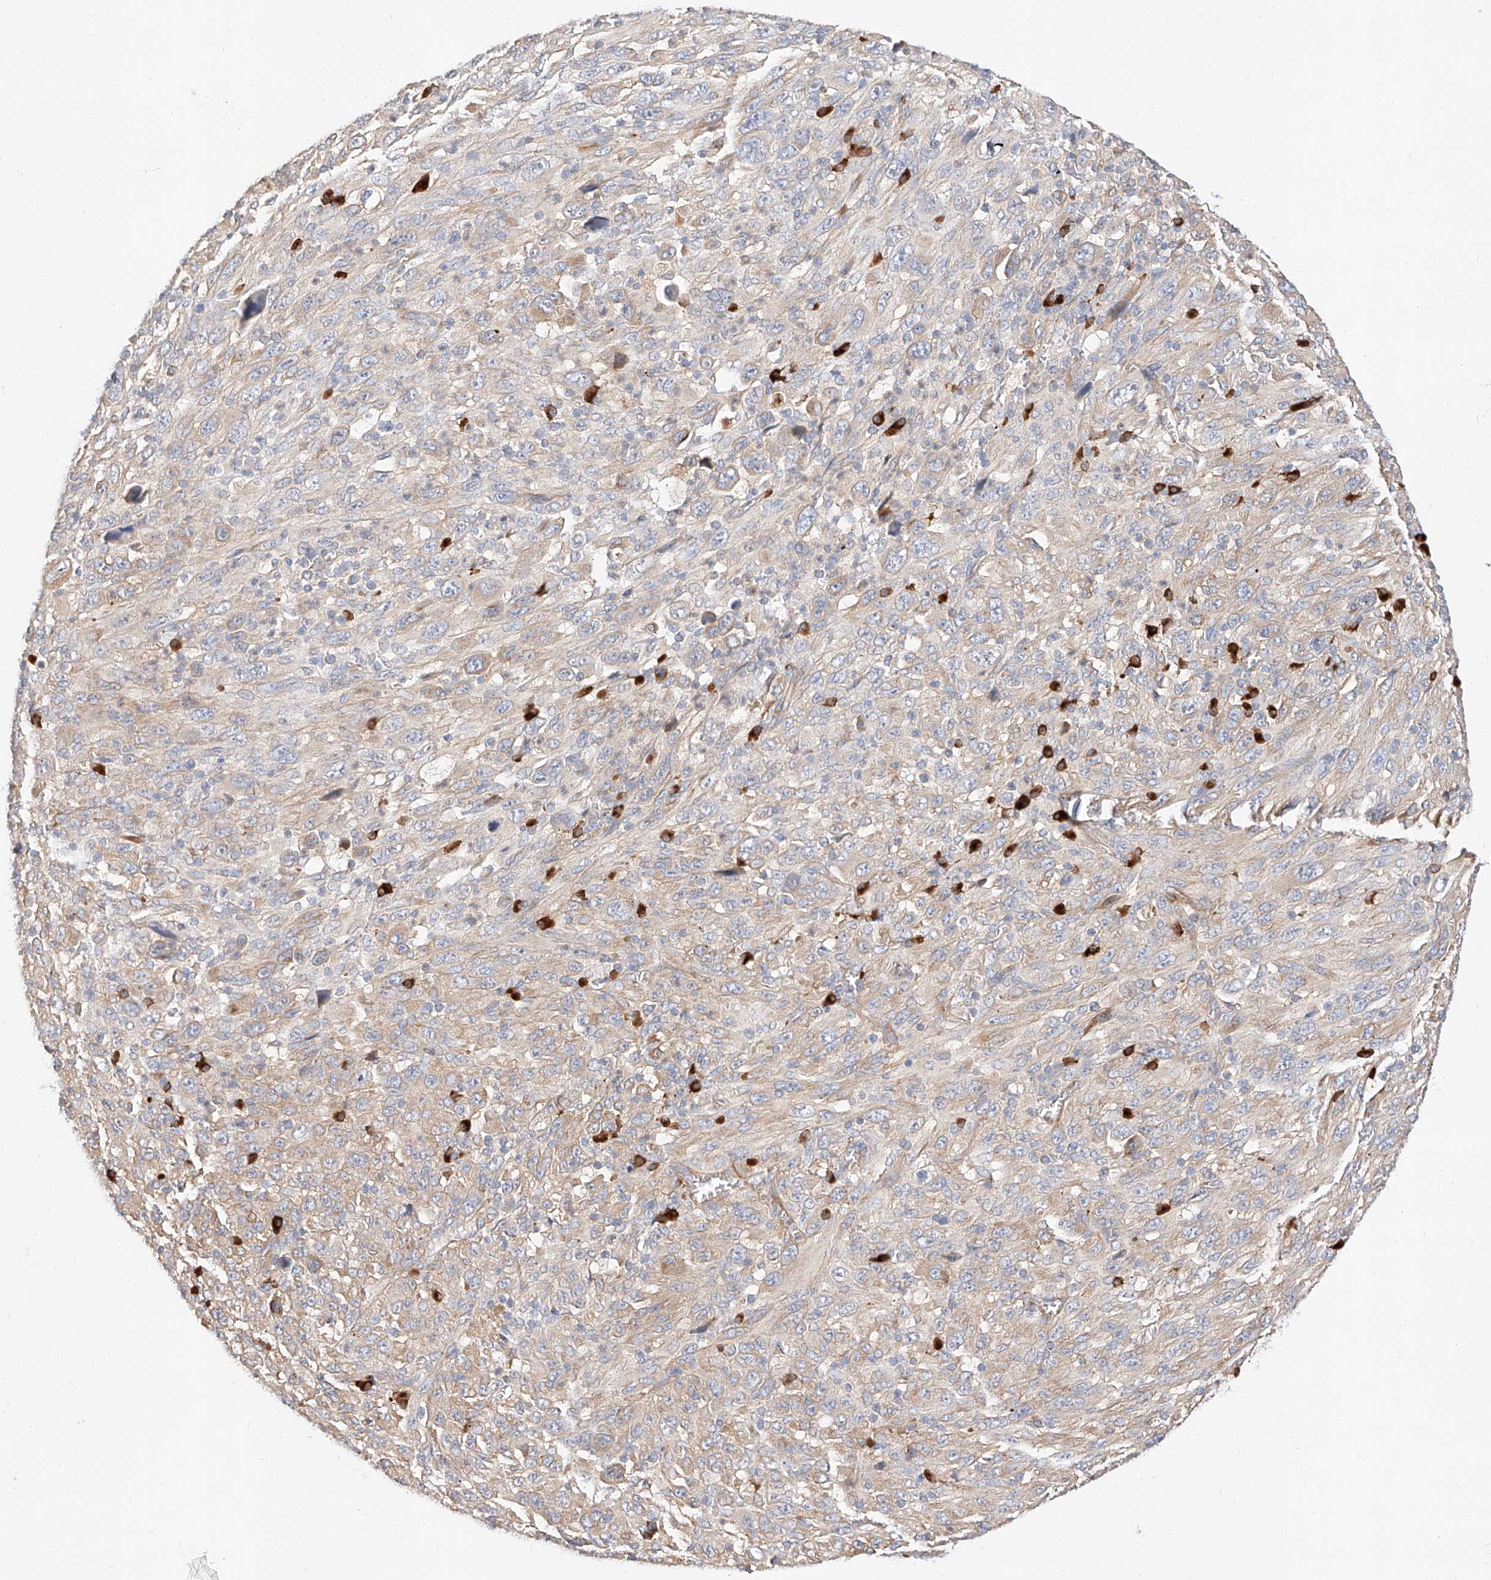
{"staining": {"intensity": "weak", "quantity": "<25%", "location": "cytoplasmic/membranous"}, "tissue": "melanoma", "cell_type": "Tumor cells", "image_type": "cancer", "snomed": [{"axis": "morphology", "description": "Malignant melanoma, Metastatic site"}, {"axis": "topography", "description": "Skin"}], "caption": "A photomicrograph of malignant melanoma (metastatic site) stained for a protein shows no brown staining in tumor cells. (DAB immunohistochemistry visualized using brightfield microscopy, high magnification).", "gene": "GLMN", "patient": {"sex": "female", "age": 56}}